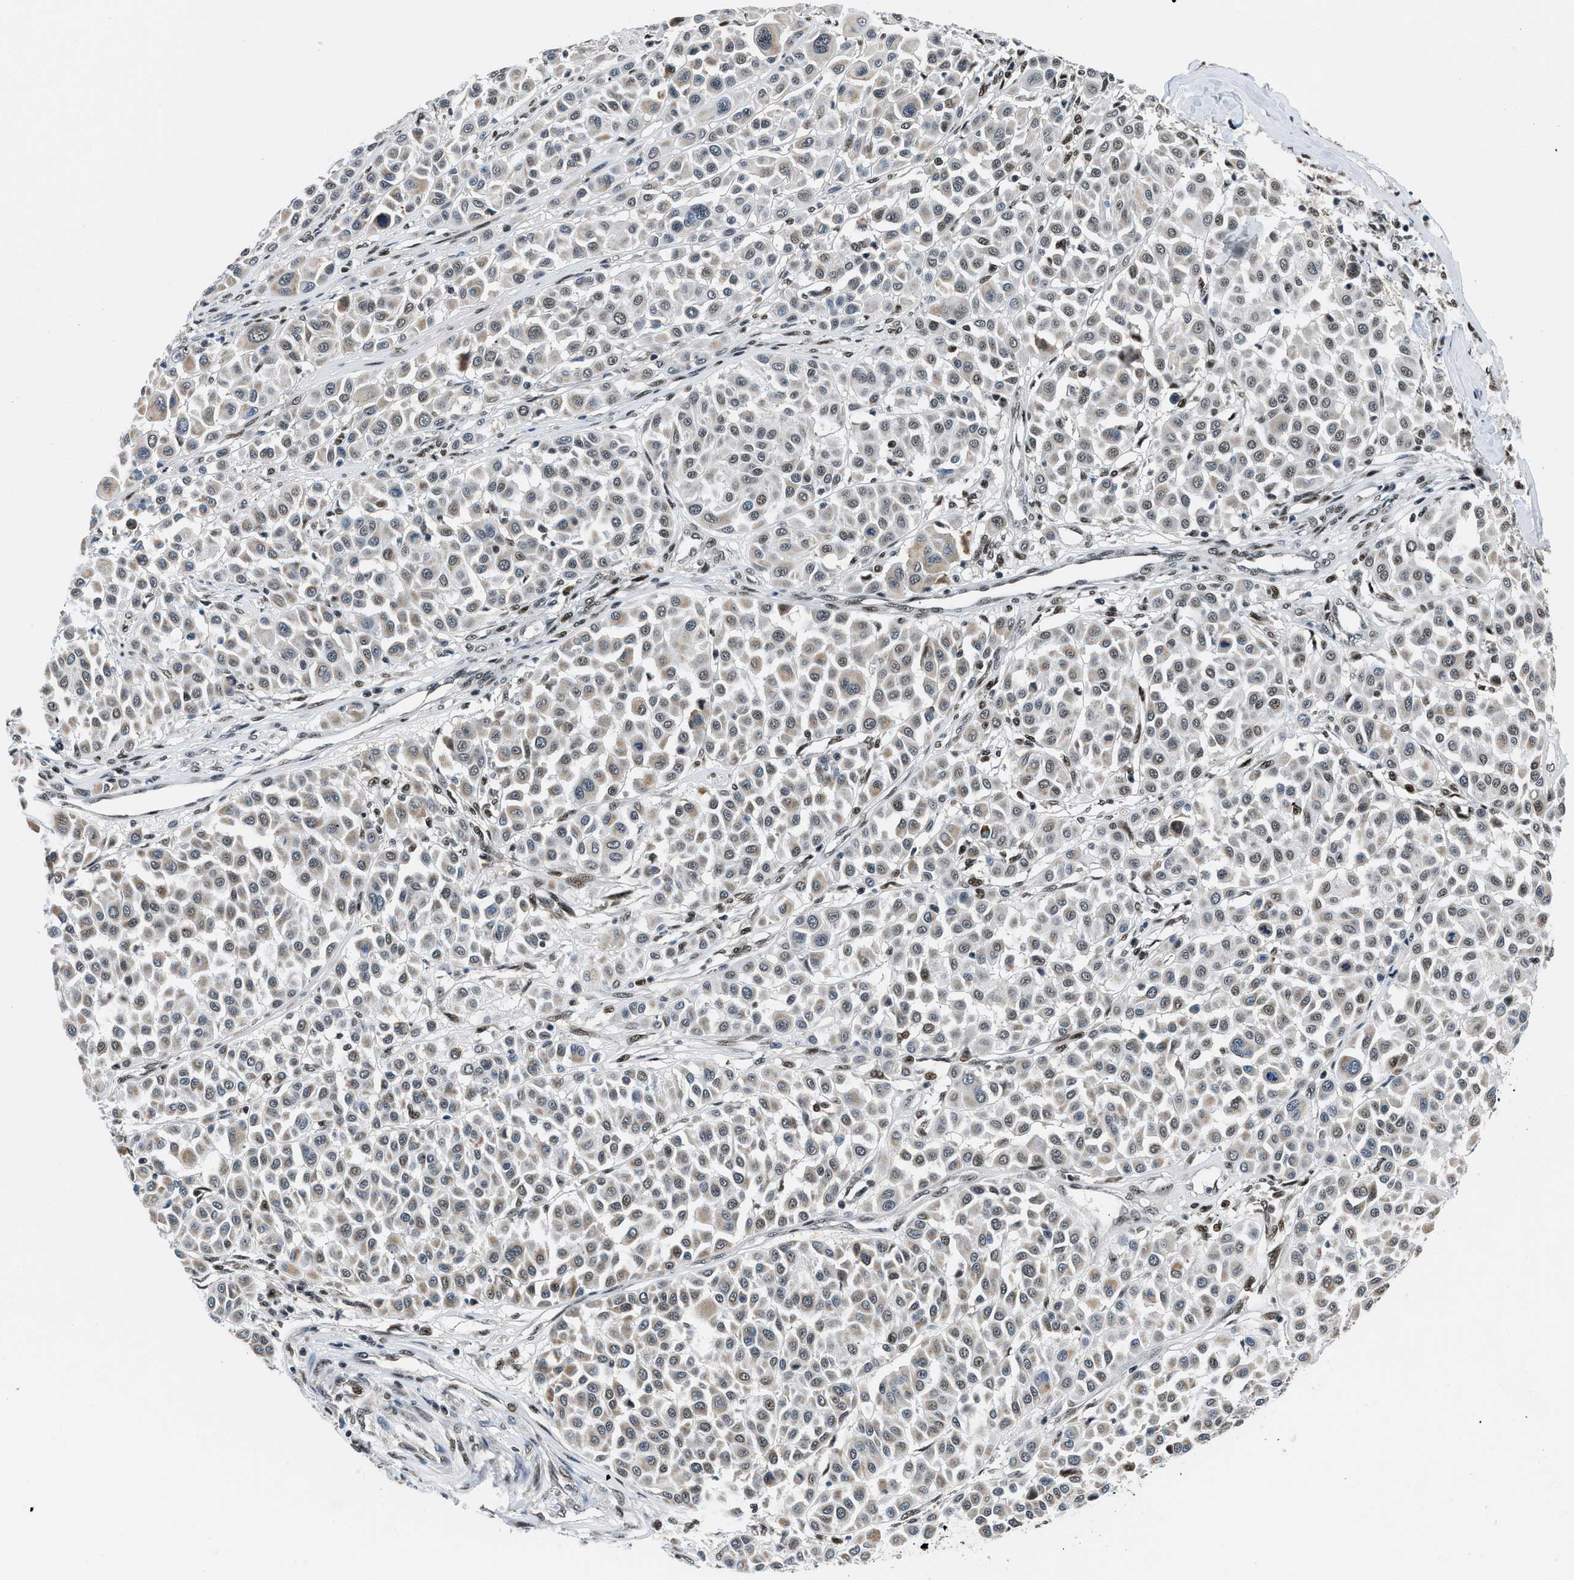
{"staining": {"intensity": "weak", "quantity": "25%-75%", "location": "nuclear"}, "tissue": "melanoma", "cell_type": "Tumor cells", "image_type": "cancer", "snomed": [{"axis": "morphology", "description": "Malignant melanoma, Metastatic site"}, {"axis": "topography", "description": "Soft tissue"}], "caption": "Immunohistochemistry micrograph of neoplastic tissue: human malignant melanoma (metastatic site) stained using immunohistochemistry shows low levels of weak protein expression localized specifically in the nuclear of tumor cells, appearing as a nuclear brown color.", "gene": "KDM3B", "patient": {"sex": "male", "age": 41}}